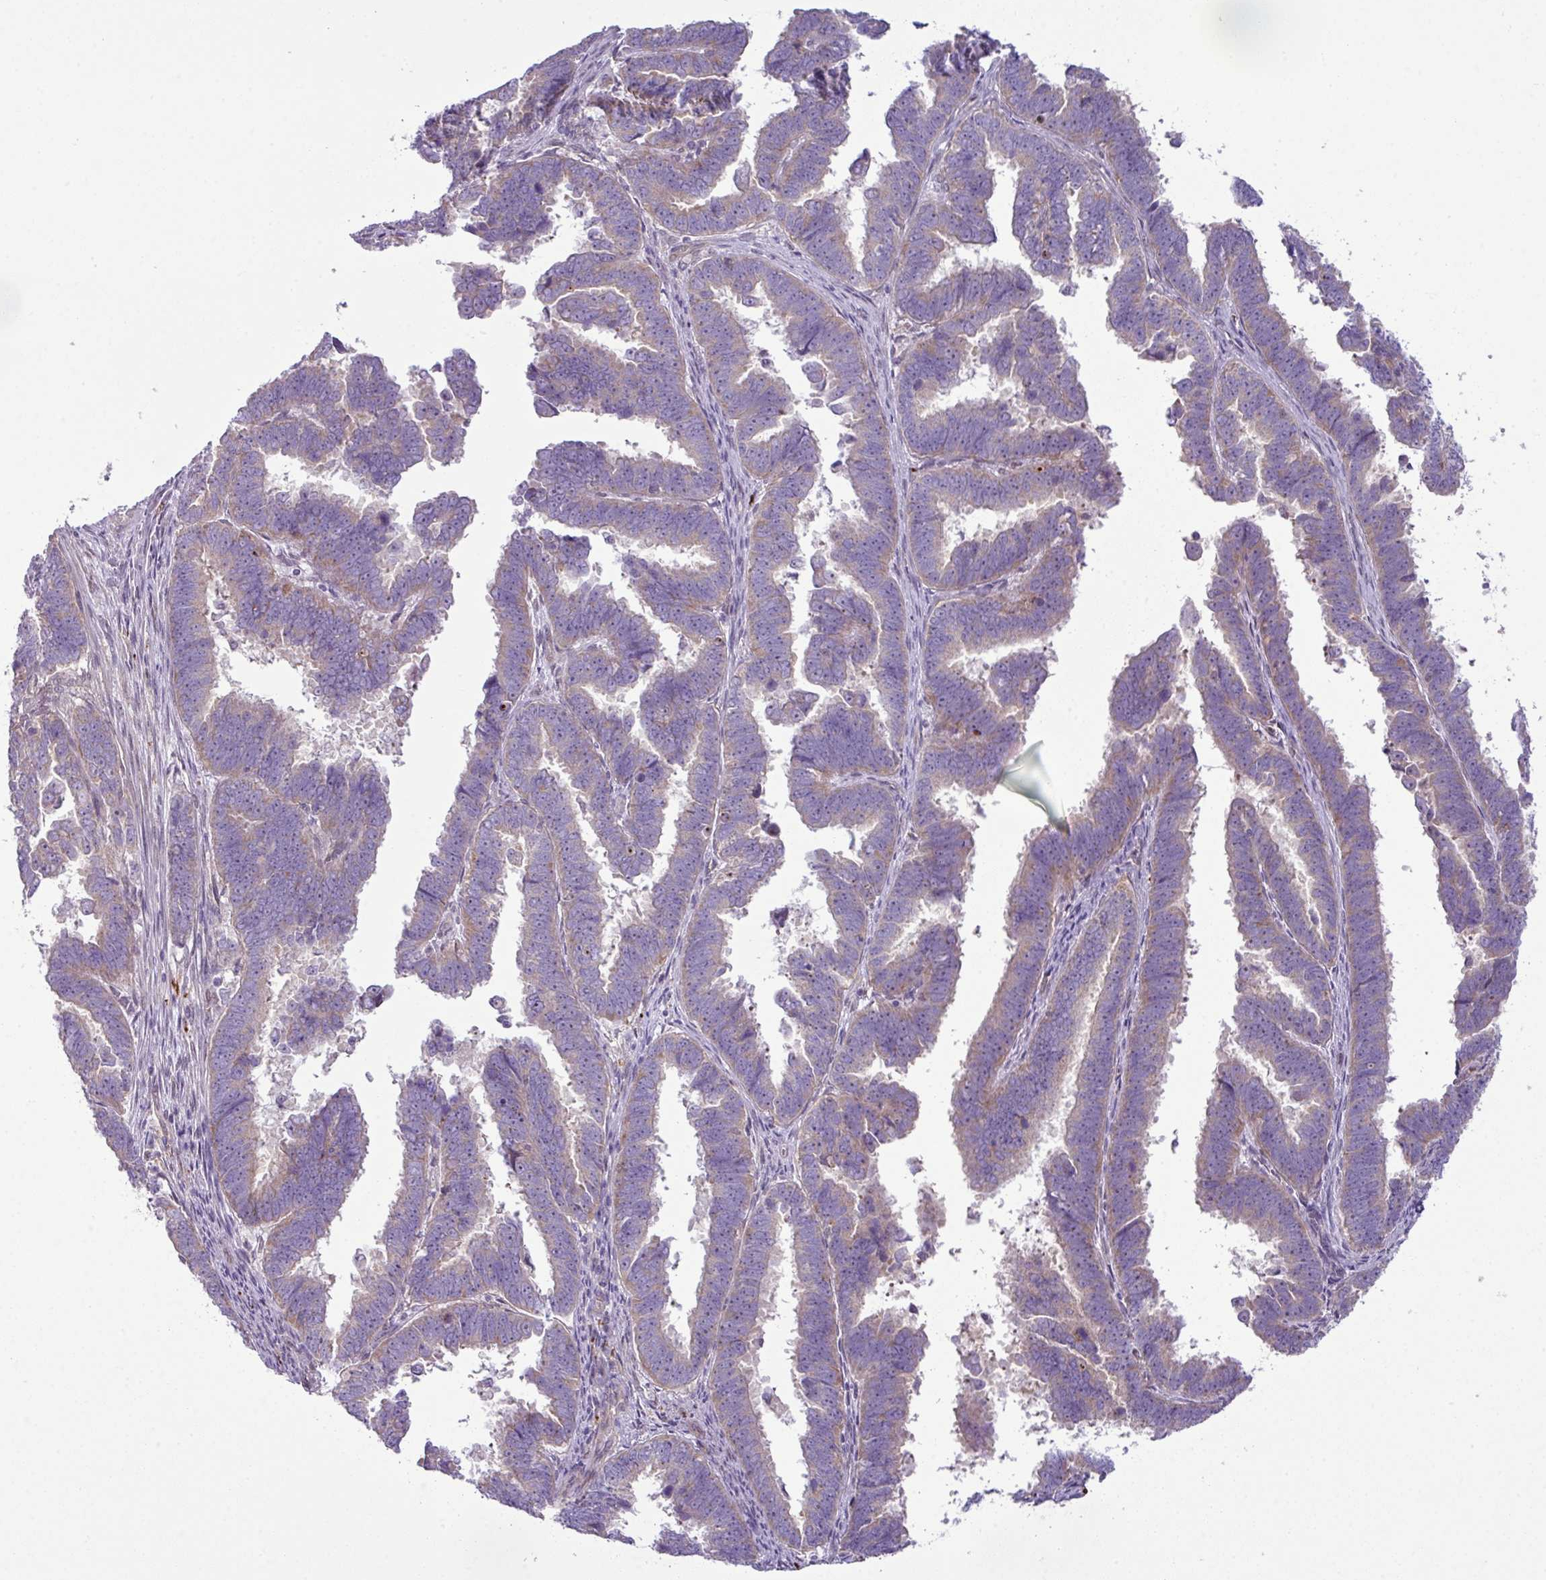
{"staining": {"intensity": "weak", "quantity": ">75%", "location": "cytoplasmic/membranous"}, "tissue": "endometrial cancer", "cell_type": "Tumor cells", "image_type": "cancer", "snomed": [{"axis": "morphology", "description": "Adenocarcinoma, NOS"}, {"axis": "topography", "description": "Endometrium"}], "caption": "Adenocarcinoma (endometrial) was stained to show a protein in brown. There is low levels of weak cytoplasmic/membranous positivity in approximately >75% of tumor cells.", "gene": "MAK16", "patient": {"sex": "female", "age": 75}}